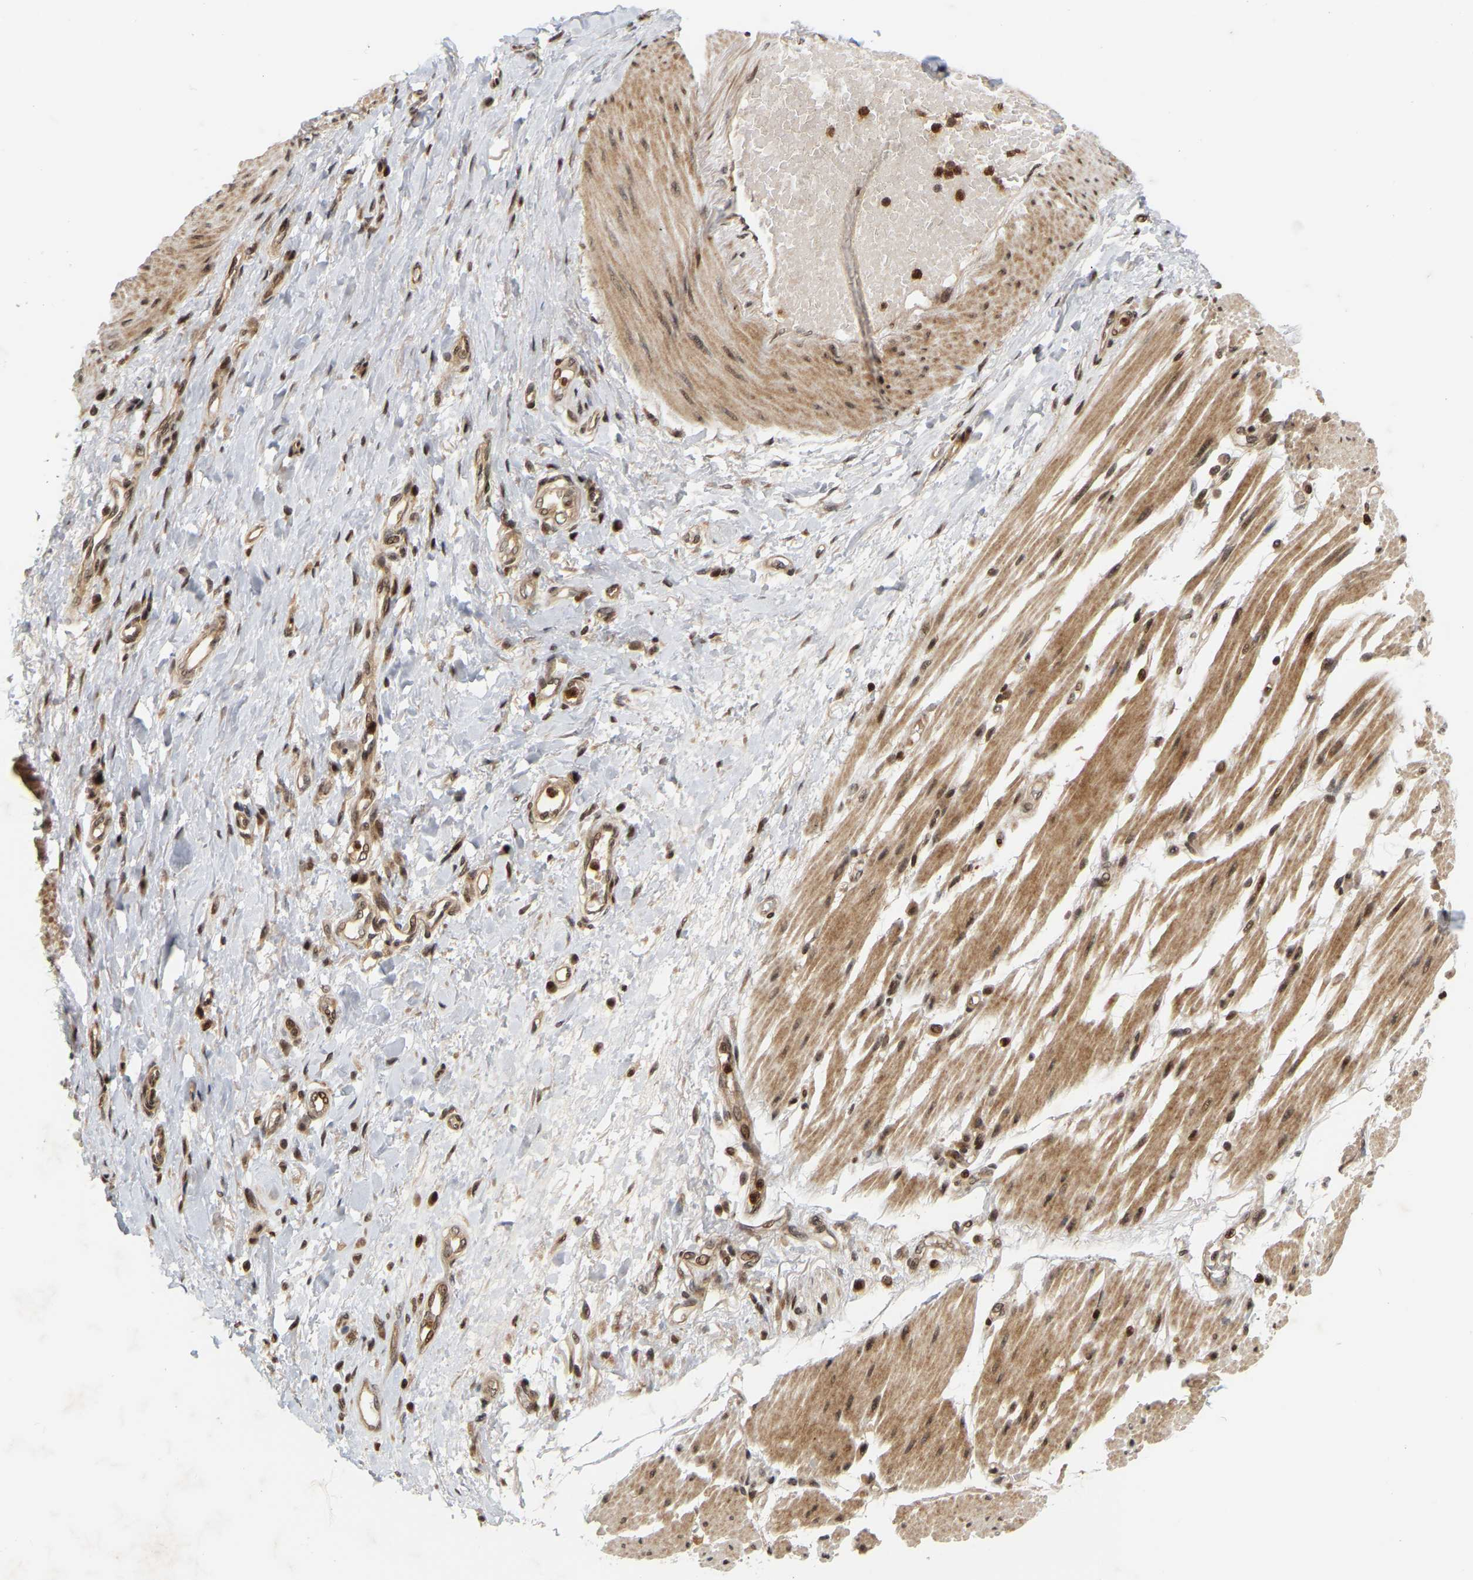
{"staining": {"intensity": "moderate", "quantity": ">75%", "location": "cytoplasmic/membranous,nuclear"}, "tissue": "adipose tissue", "cell_type": "Adipocytes", "image_type": "normal", "snomed": [{"axis": "morphology", "description": "Normal tissue, NOS"}, {"axis": "morphology", "description": "Adenocarcinoma, NOS"}, {"axis": "topography", "description": "Esophagus"}], "caption": "A brown stain highlights moderate cytoplasmic/membranous,nuclear expression of a protein in adipocytes of benign human adipose tissue.", "gene": "NFE2L2", "patient": {"sex": "male", "age": 62}}